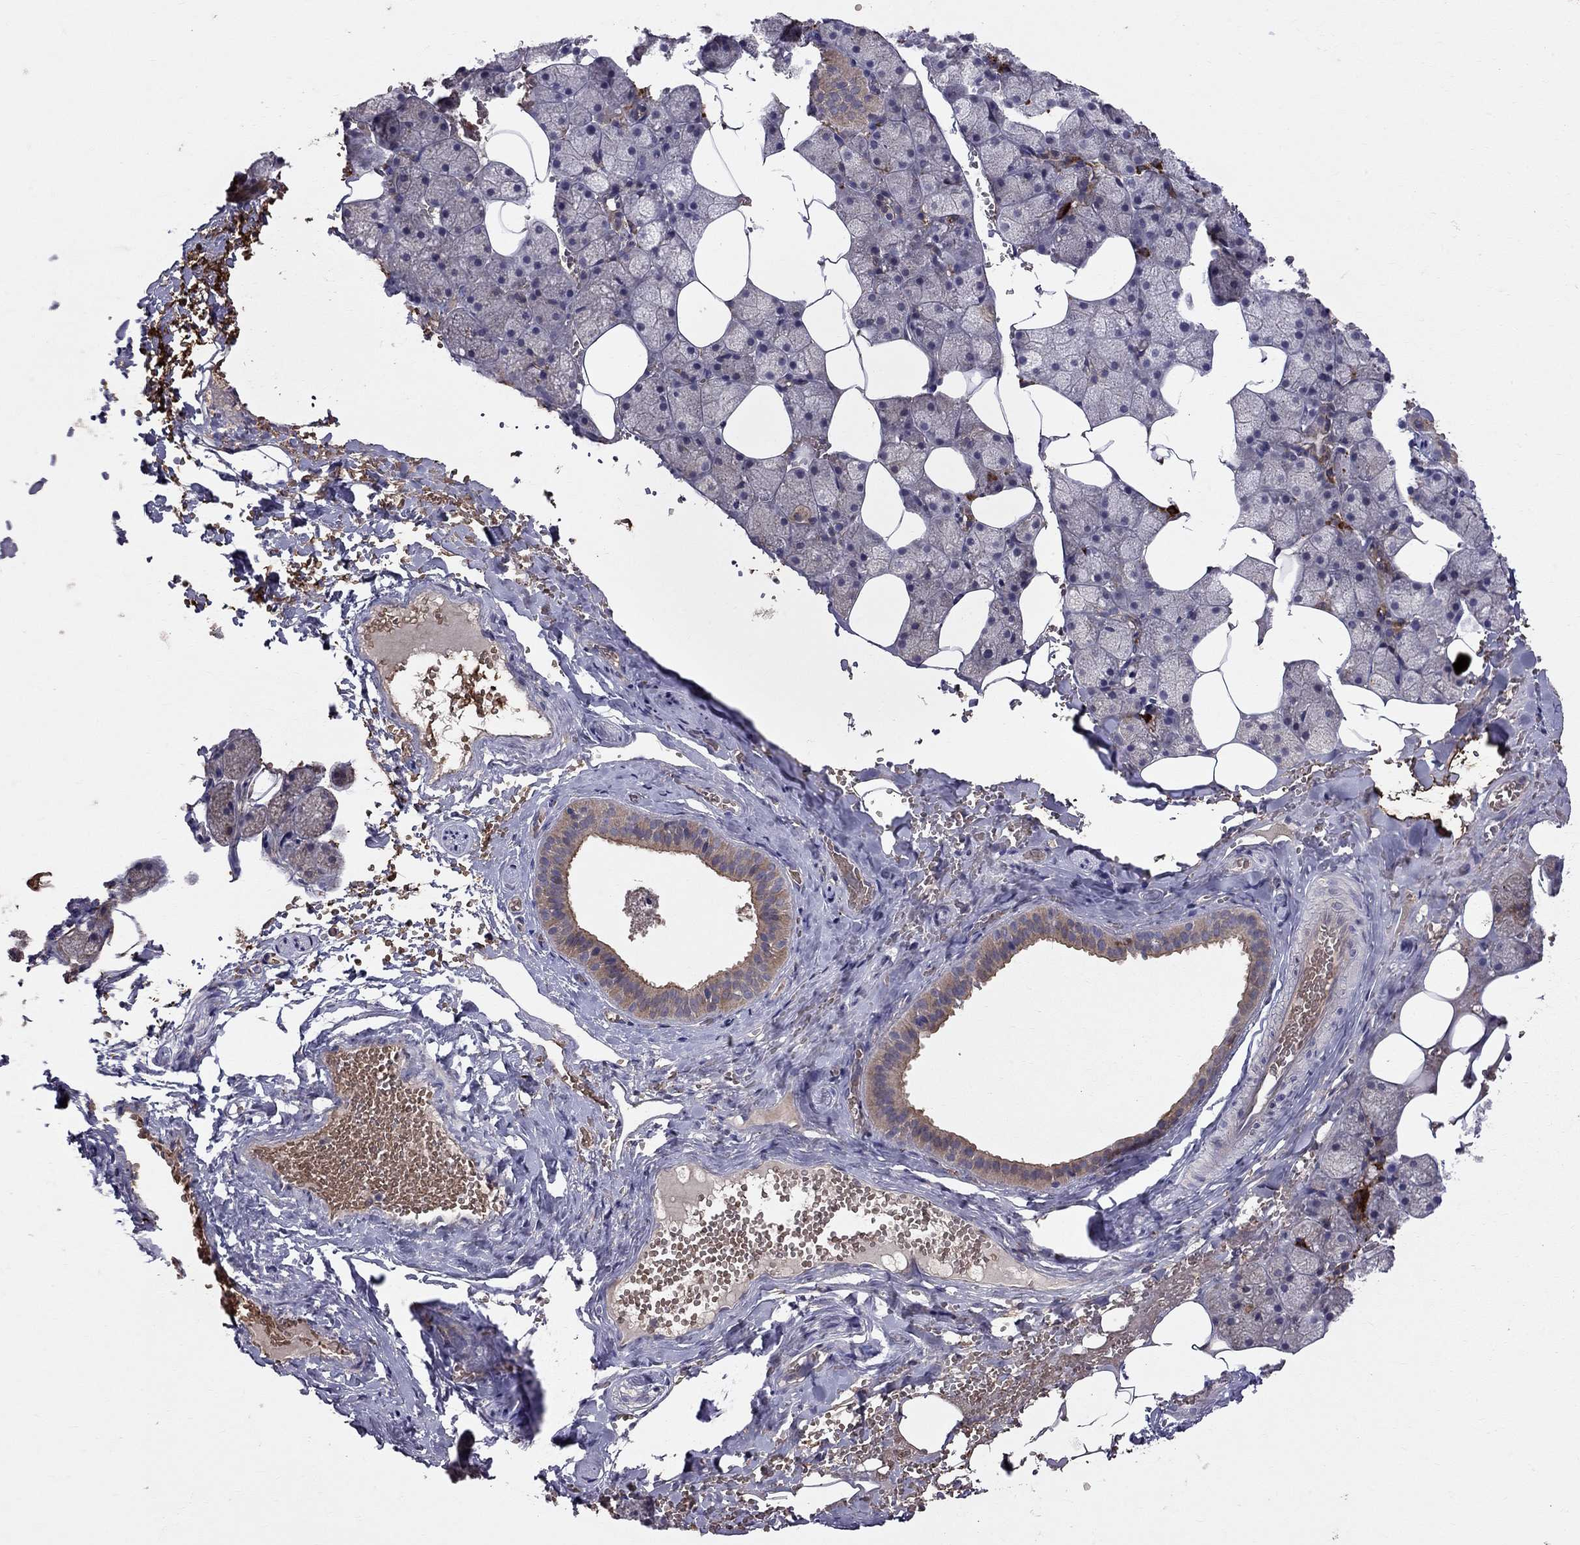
{"staining": {"intensity": "weak", "quantity": "<25%", "location": "cytoplasmic/membranous"}, "tissue": "salivary gland", "cell_type": "Glandular cells", "image_type": "normal", "snomed": [{"axis": "morphology", "description": "Normal tissue, NOS"}, {"axis": "topography", "description": "Salivary gland"}], "caption": "Immunohistochemistry (IHC) of unremarkable salivary gland displays no expression in glandular cells.", "gene": "PIK3CG", "patient": {"sex": "male", "age": 38}}